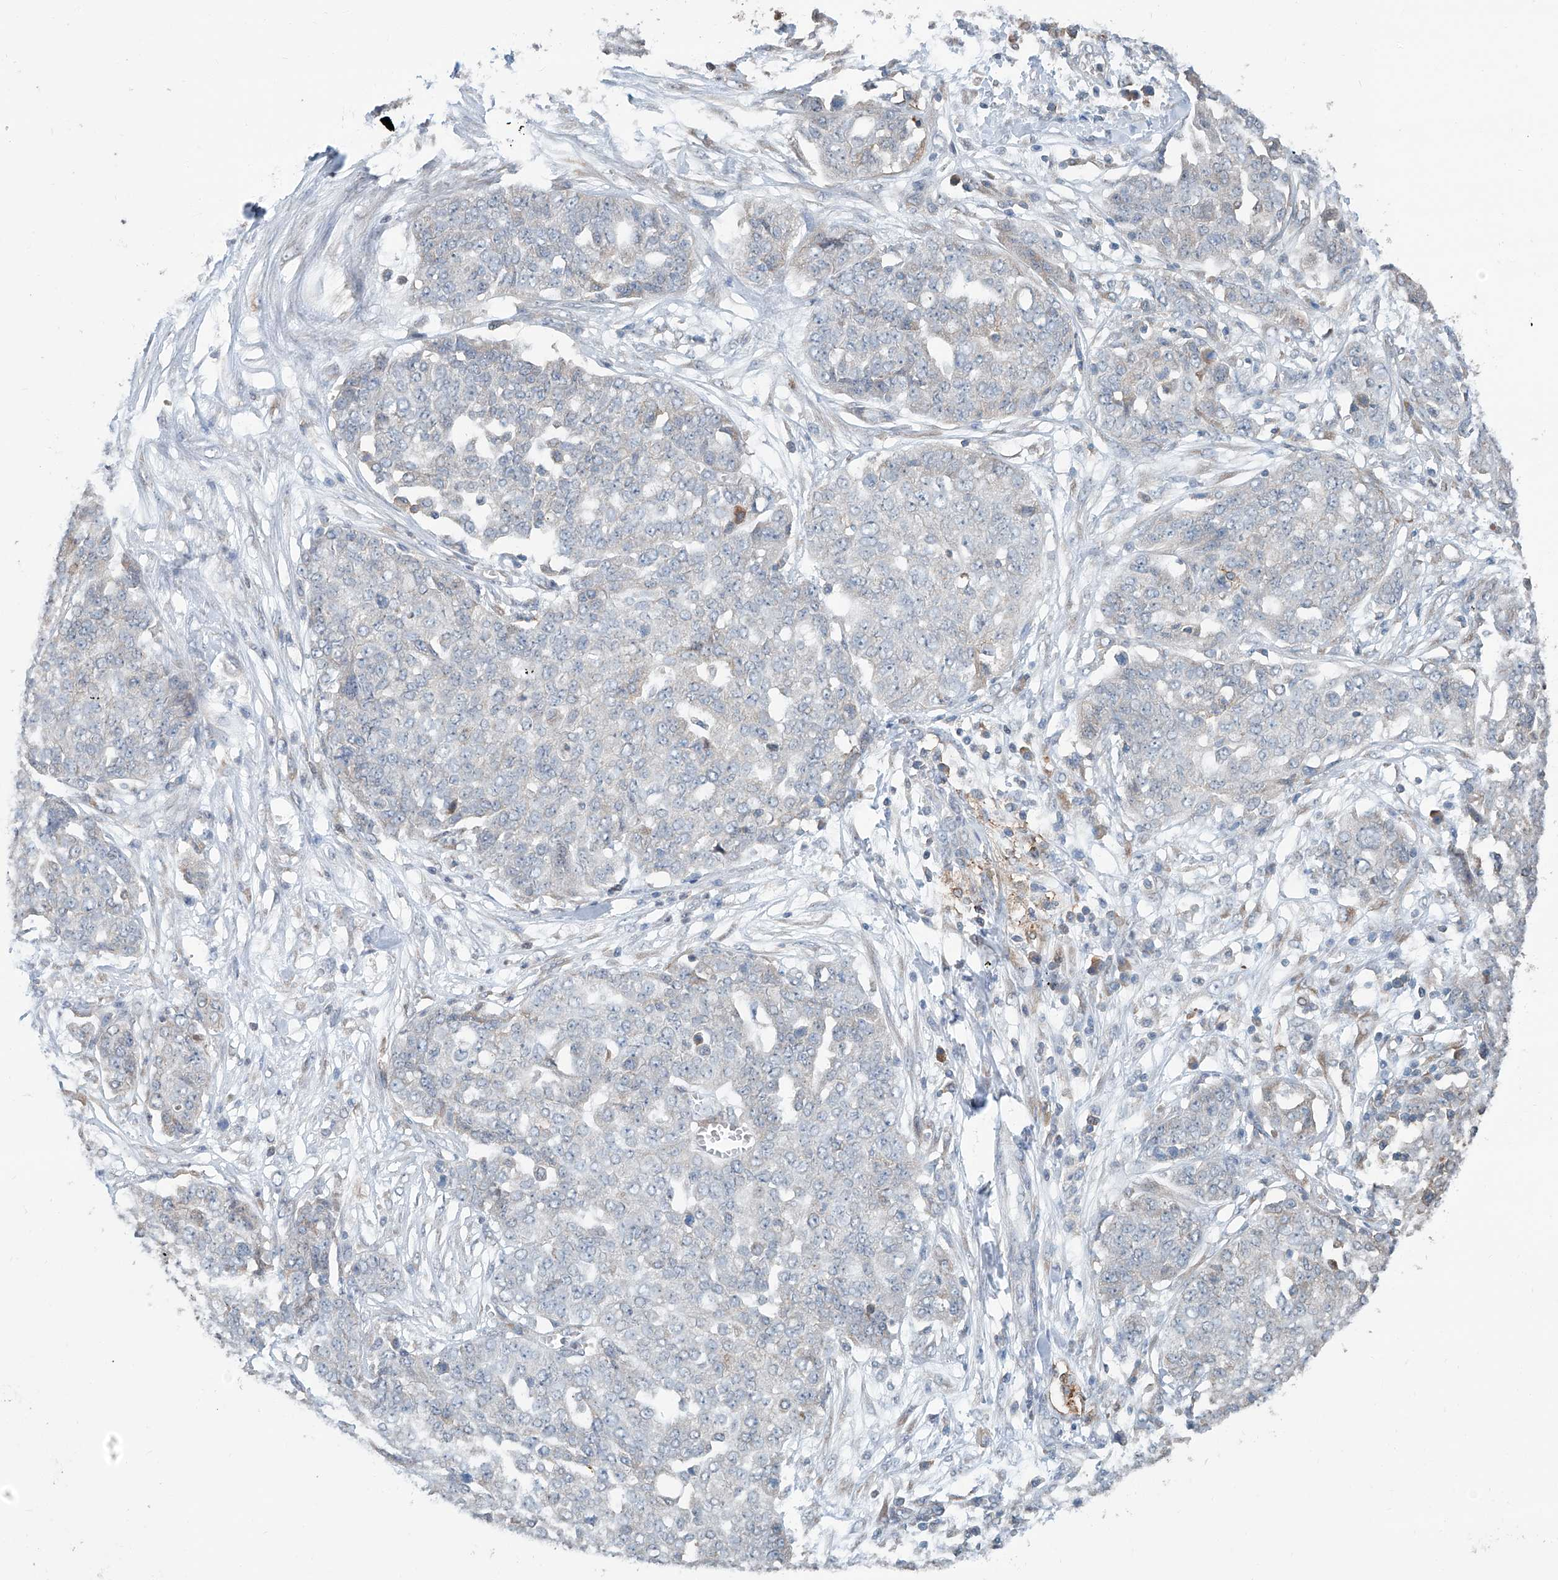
{"staining": {"intensity": "negative", "quantity": "none", "location": "none"}, "tissue": "ovarian cancer", "cell_type": "Tumor cells", "image_type": "cancer", "snomed": [{"axis": "morphology", "description": "Cystadenocarcinoma, serous, NOS"}, {"axis": "topography", "description": "Soft tissue"}, {"axis": "topography", "description": "Ovary"}], "caption": "Immunohistochemistry of ovarian cancer (serous cystadenocarcinoma) shows no positivity in tumor cells.", "gene": "KCNK10", "patient": {"sex": "female", "age": 57}}